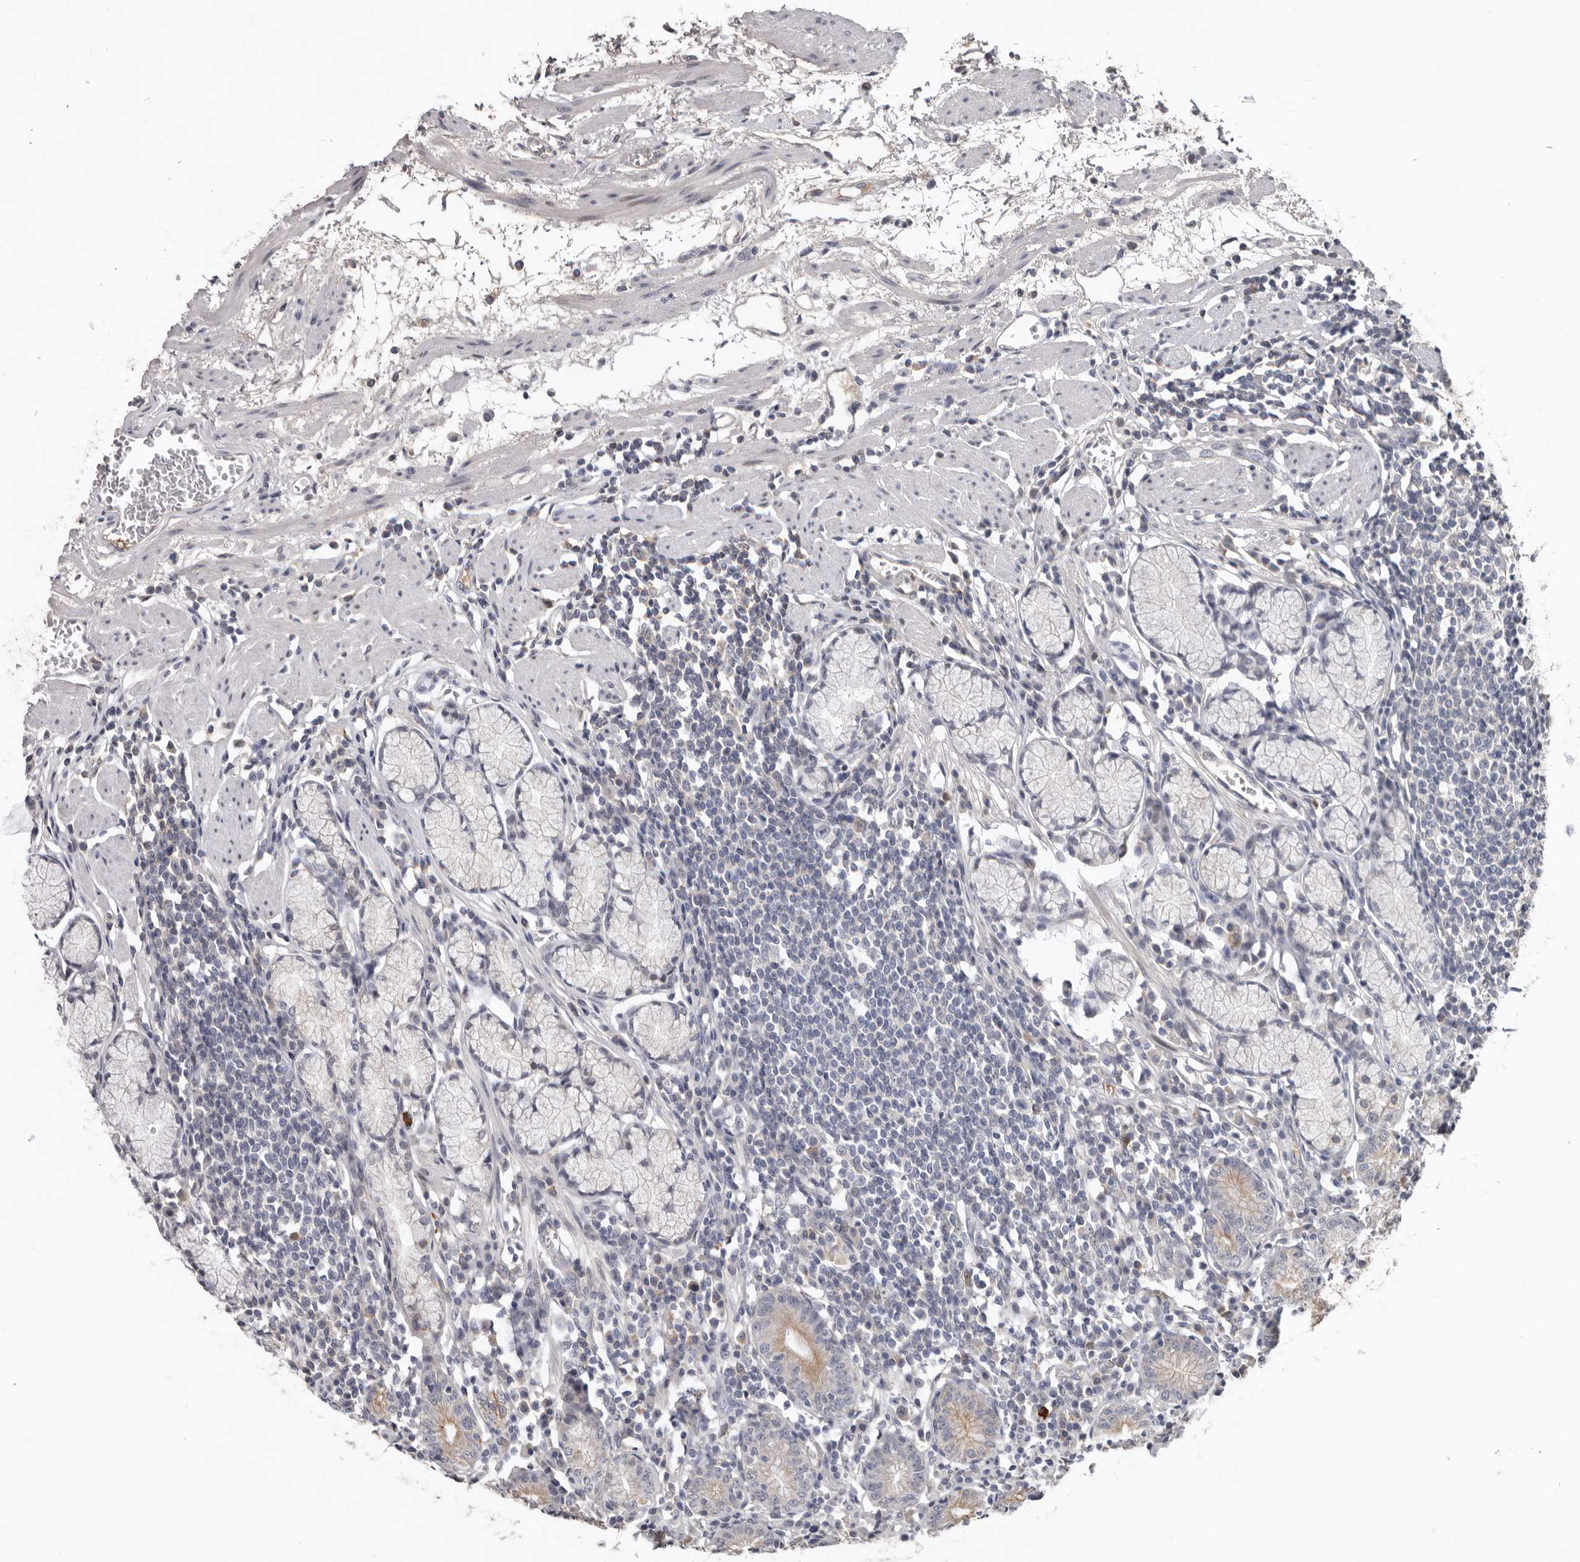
{"staining": {"intensity": "weak", "quantity": "25%-75%", "location": "cytoplasmic/membranous"}, "tissue": "stomach", "cell_type": "Glandular cells", "image_type": "normal", "snomed": [{"axis": "morphology", "description": "Normal tissue, NOS"}, {"axis": "topography", "description": "Stomach"}], "caption": "Normal stomach reveals weak cytoplasmic/membranous staining in approximately 25%-75% of glandular cells.", "gene": "NMUR1", "patient": {"sex": "male", "age": 55}}